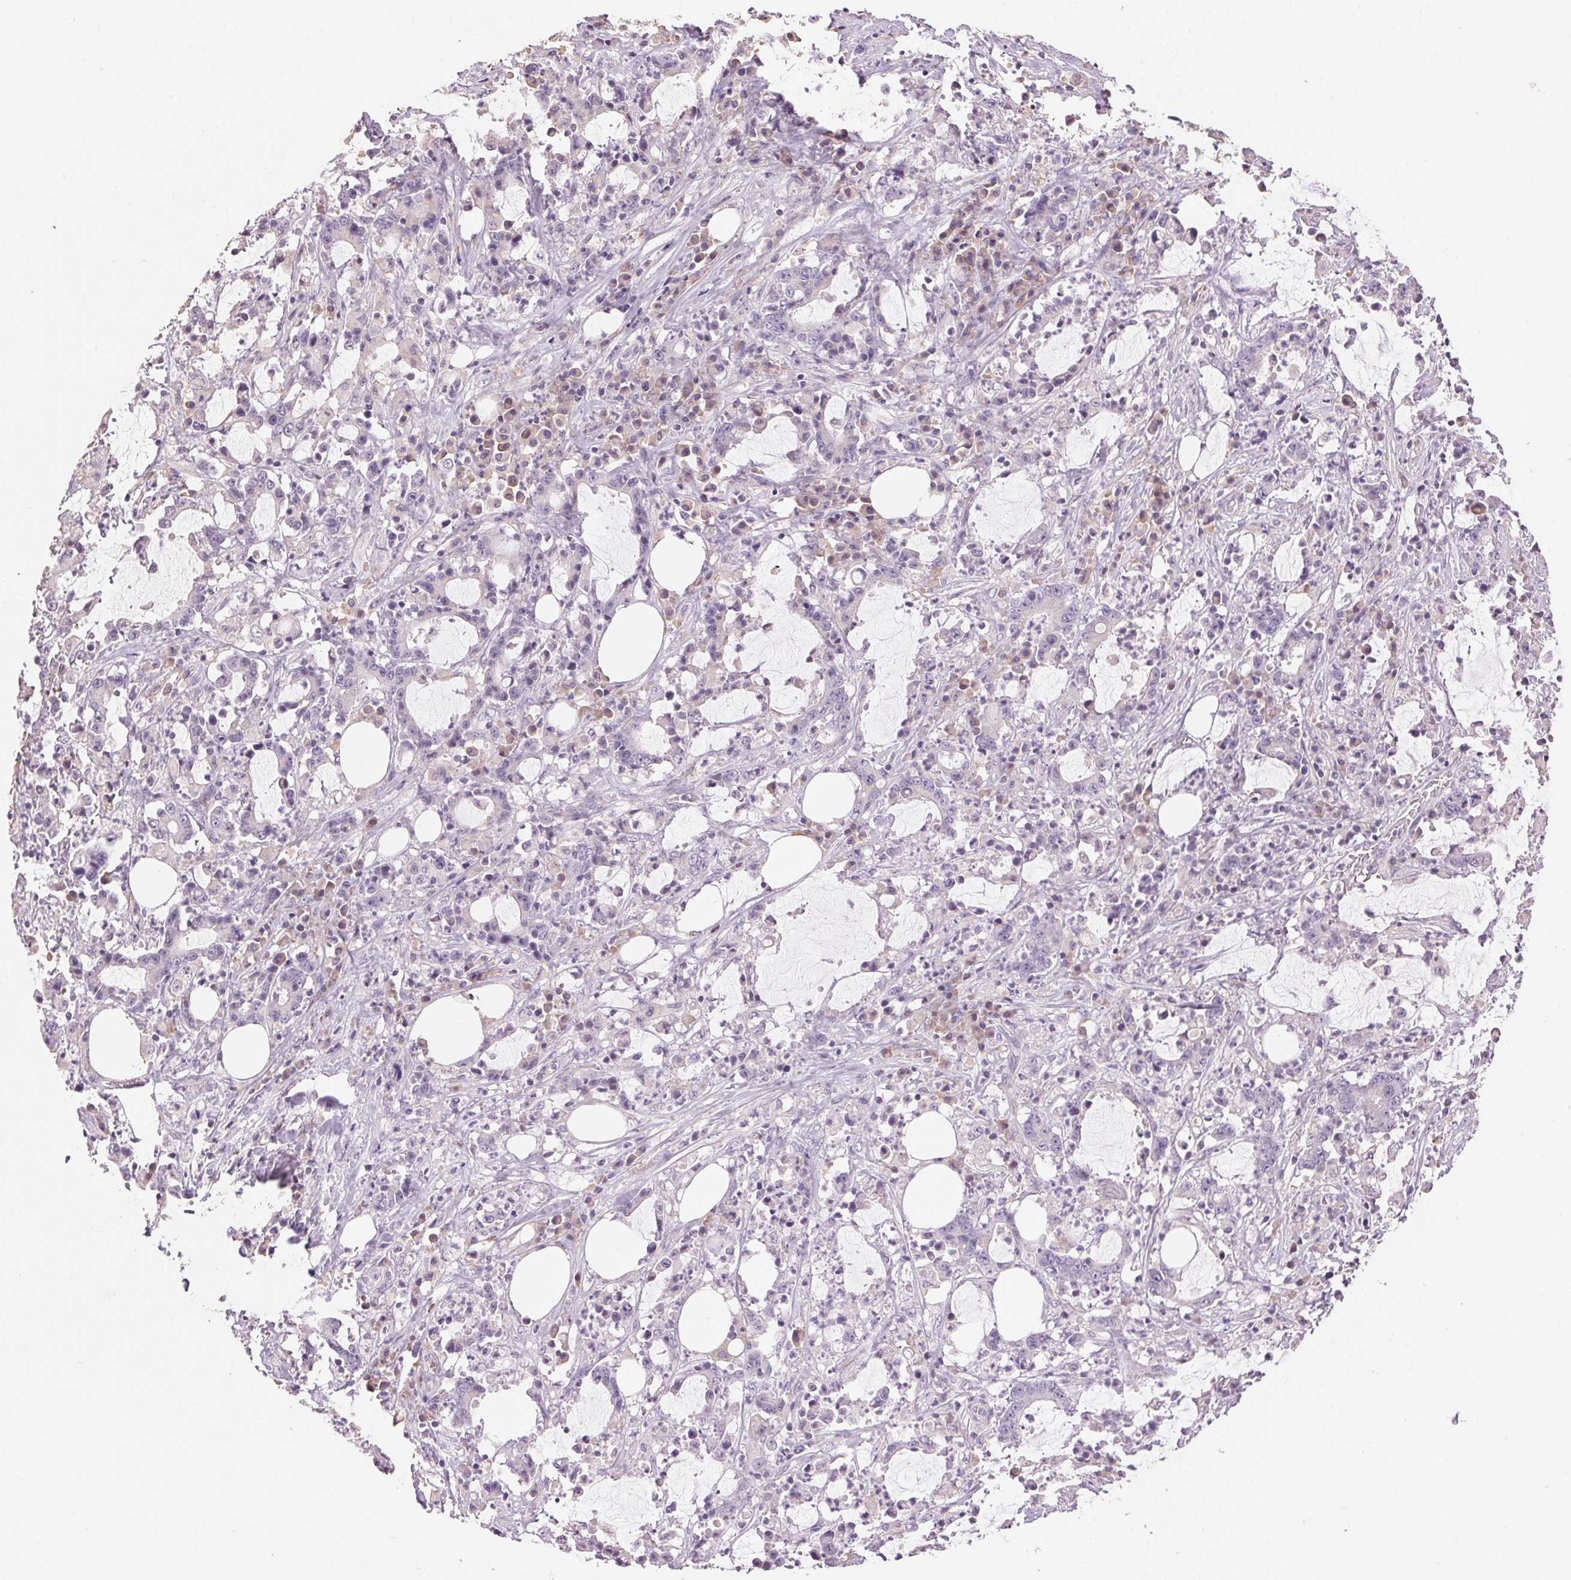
{"staining": {"intensity": "negative", "quantity": "none", "location": "none"}, "tissue": "stomach cancer", "cell_type": "Tumor cells", "image_type": "cancer", "snomed": [{"axis": "morphology", "description": "Adenocarcinoma, NOS"}, {"axis": "topography", "description": "Stomach, upper"}], "caption": "Tumor cells are negative for brown protein staining in stomach cancer (adenocarcinoma).", "gene": "LYZL6", "patient": {"sex": "male", "age": 68}}